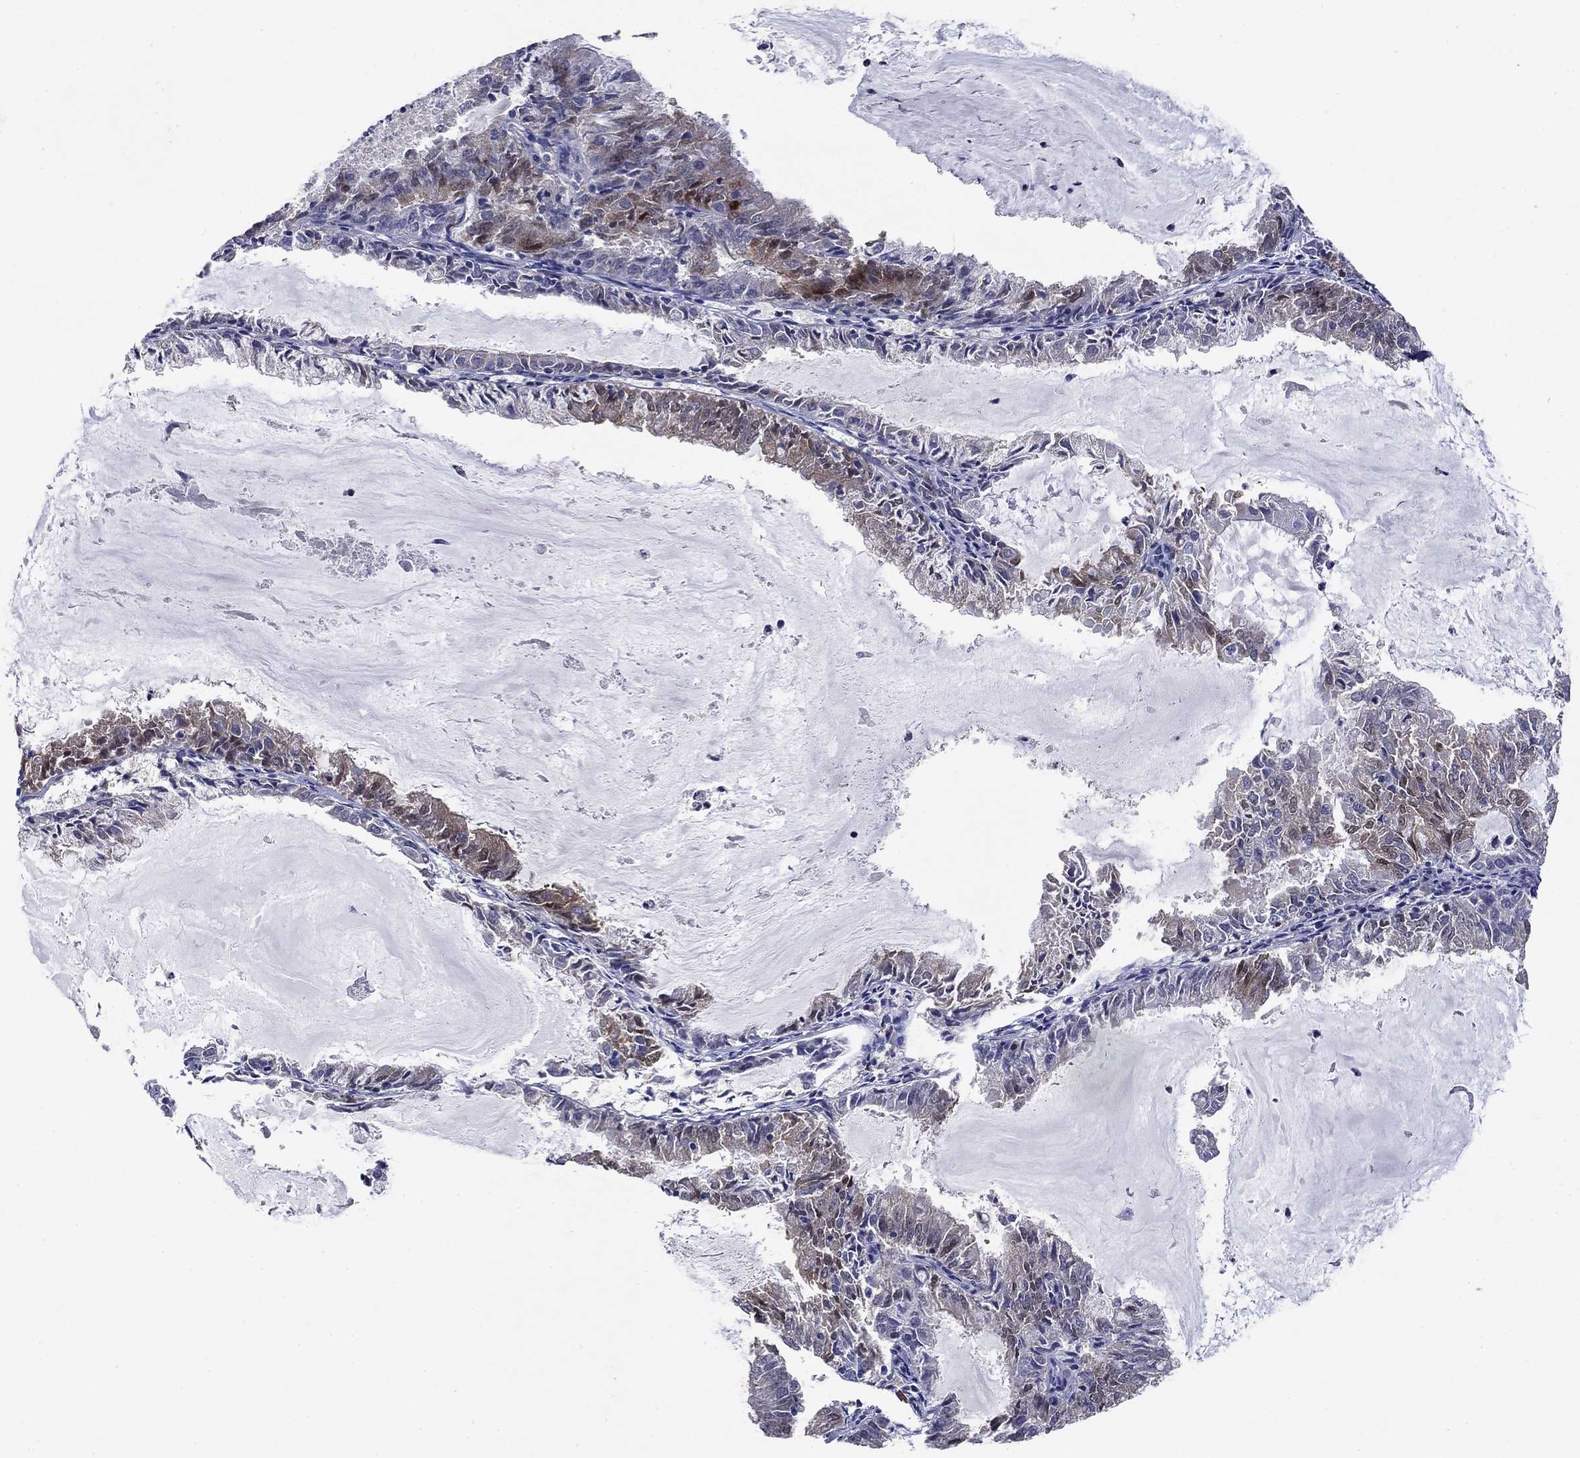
{"staining": {"intensity": "weak", "quantity": "<25%", "location": "cytoplasmic/membranous"}, "tissue": "endometrial cancer", "cell_type": "Tumor cells", "image_type": "cancer", "snomed": [{"axis": "morphology", "description": "Adenocarcinoma, NOS"}, {"axis": "topography", "description": "Endometrium"}], "caption": "Tumor cells show no significant staining in endometrial cancer (adenocarcinoma).", "gene": "SULT2B1", "patient": {"sex": "female", "age": 57}}